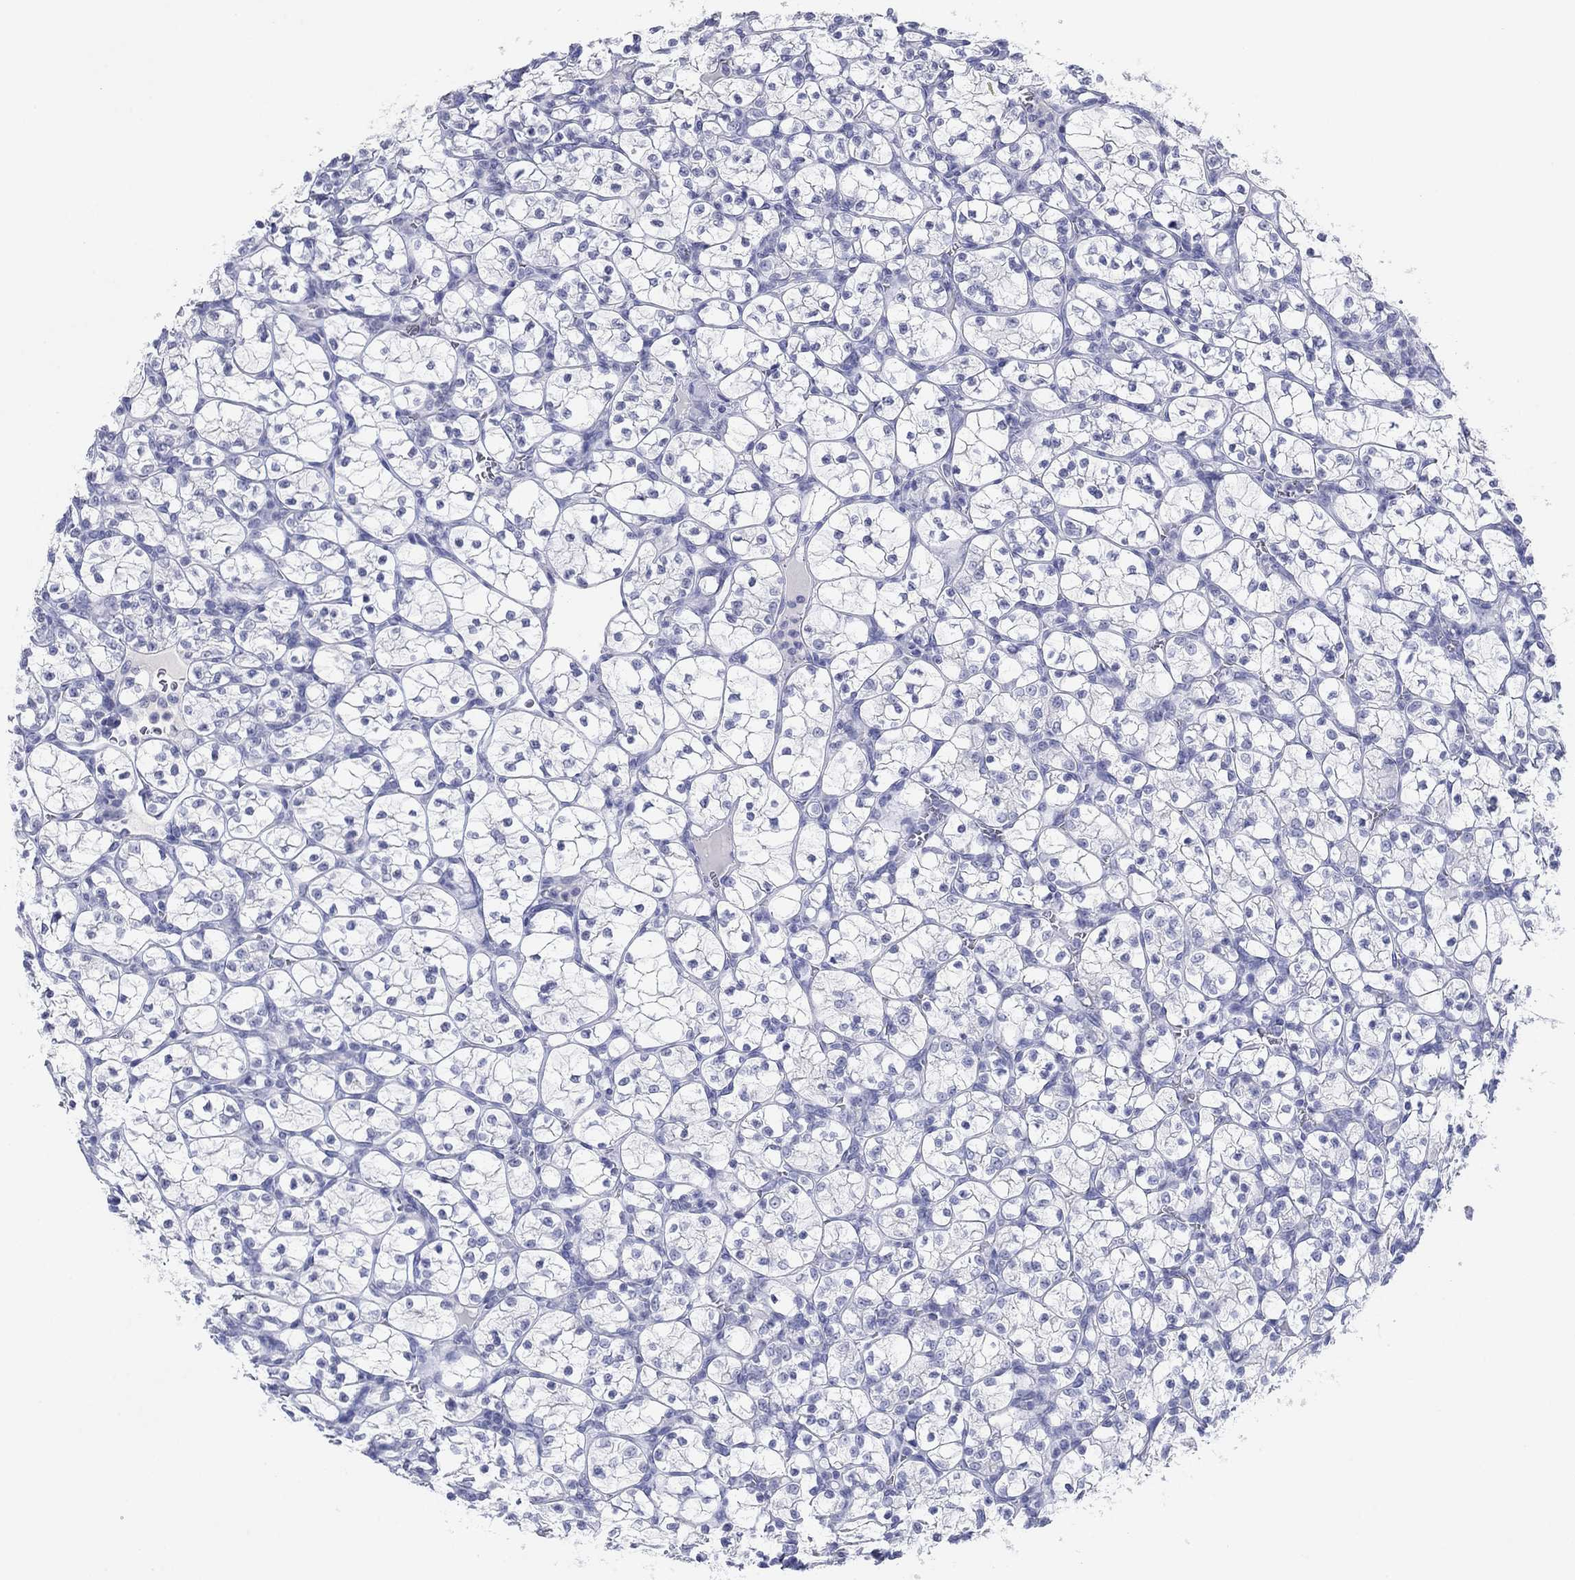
{"staining": {"intensity": "negative", "quantity": "none", "location": "none"}, "tissue": "renal cancer", "cell_type": "Tumor cells", "image_type": "cancer", "snomed": [{"axis": "morphology", "description": "Adenocarcinoma, NOS"}, {"axis": "topography", "description": "Kidney"}], "caption": "Tumor cells show no significant protein staining in adenocarcinoma (renal).", "gene": "PDYN", "patient": {"sex": "female", "age": 89}}